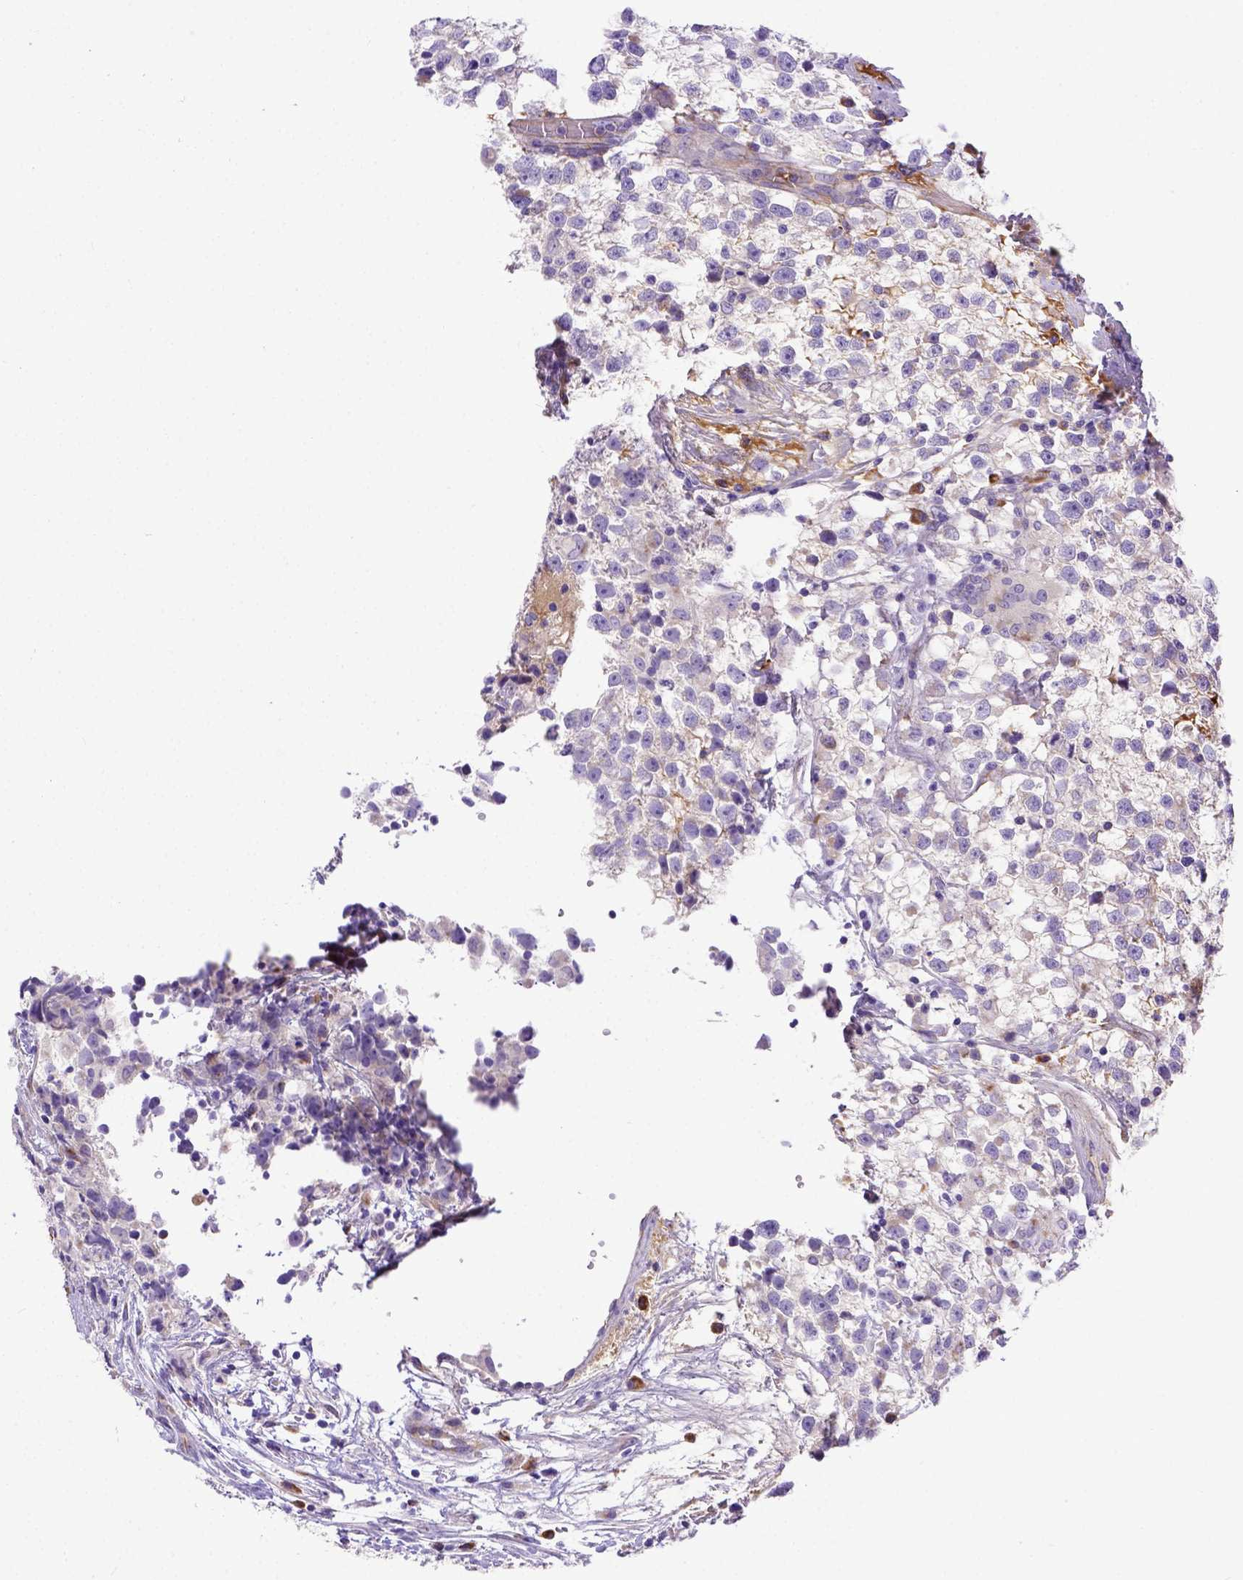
{"staining": {"intensity": "negative", "quantity": "none", "location": "none"}, "tissue": "testis cancer", "cell_type": "Tumor cells", "image_type": "cancer", "snomed": [{"axis": "morphology", "description": "Seminoma, NOS"}, {"axis": "topography", "description": "Testis"}], "caption": "Tumor cells are negative for protein expression in human testis seminoma. (DAB immunohistochemistry (IHC) with hematoxylin counter stain).", "gene": "CFAP300", "patient": {"sex": "male", "age": 31}}